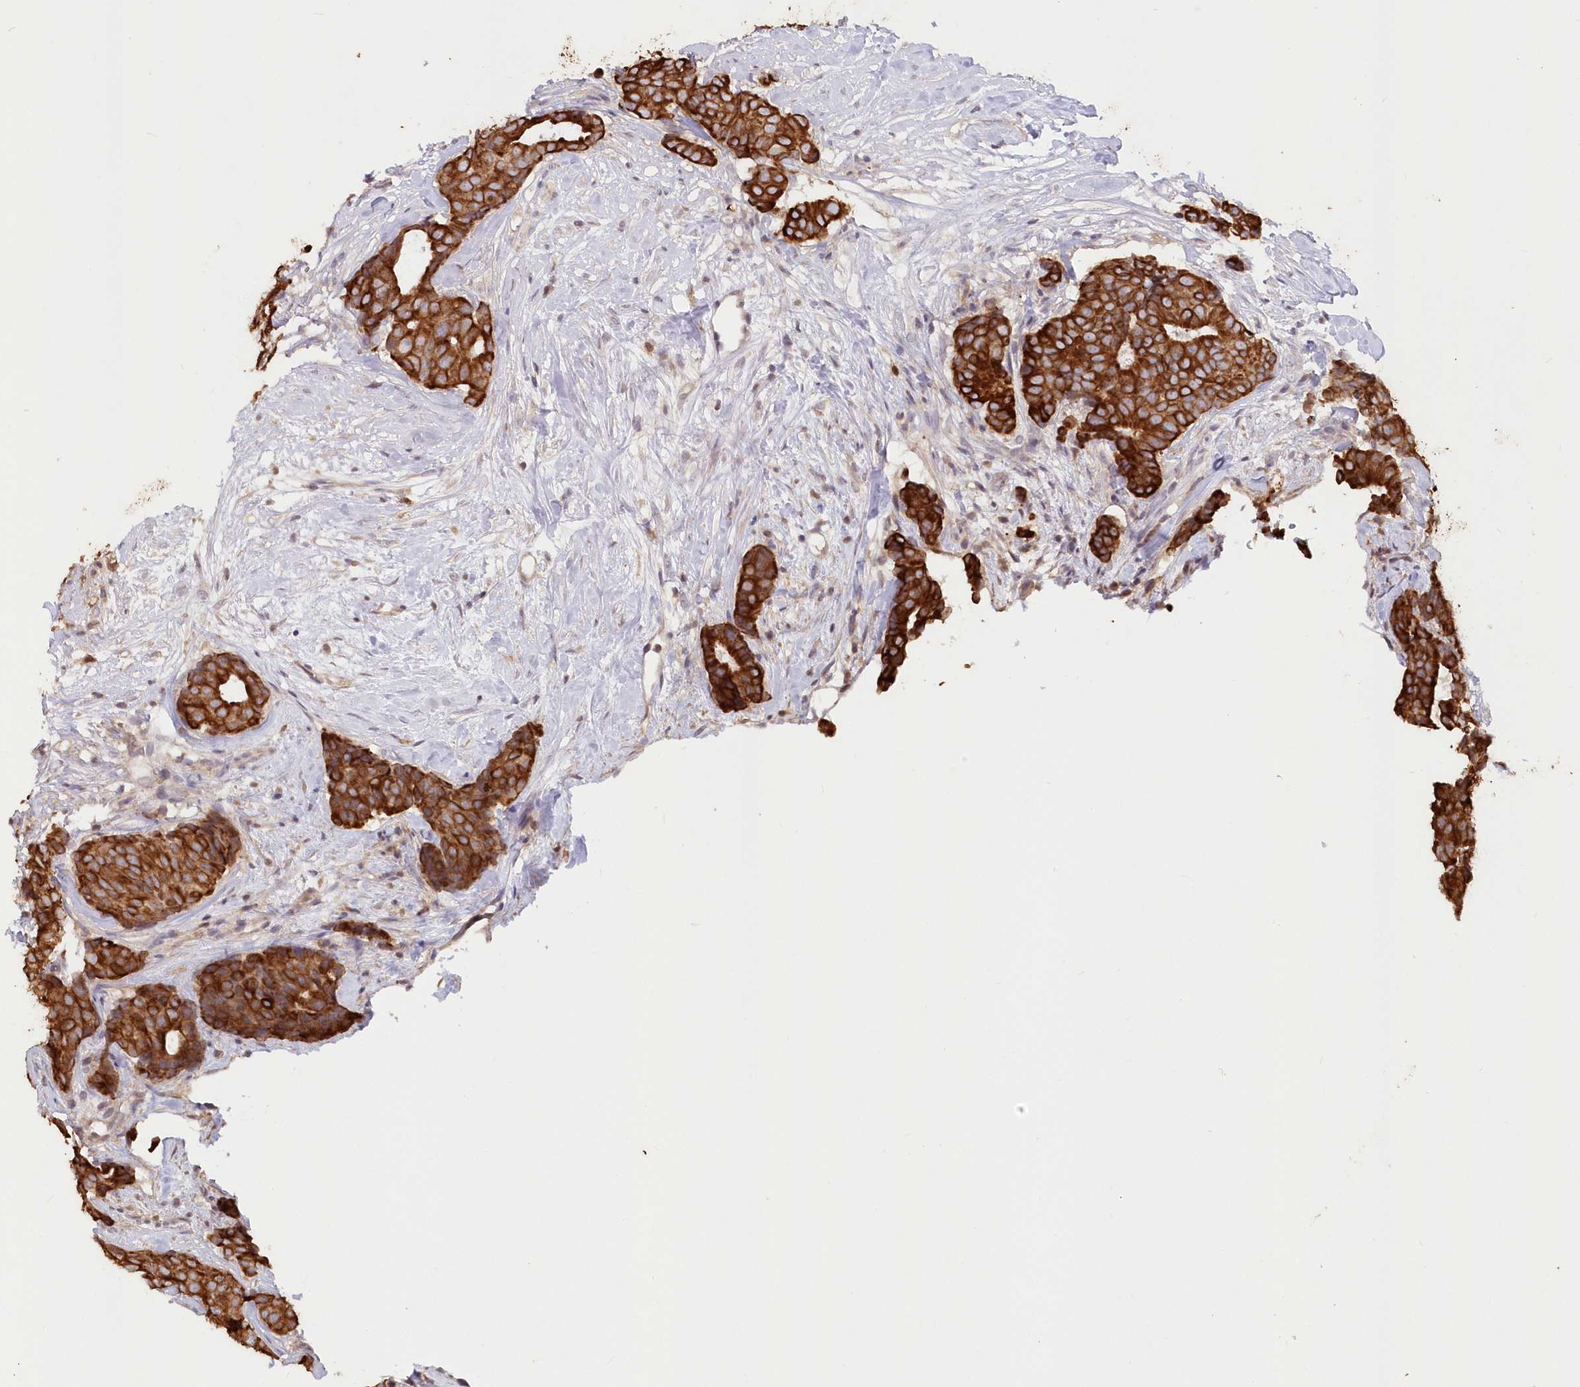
{"staining": {"intensity": "strong", "quantity": ">75%", "location": "cytoplasmic/membranous"}, "tissue": "breast cancer", "cell_type": "Tumor cells", "image_type": "cancer", "snomed": [{"axis": "morphology", "description": "Duct carcinoma"}, {"axis": "topography", "description": "Breast"}], "caption": "Protein staining of breast cancer (invasive ductal carcinoma) tissue shows strong cytoplasmic/membranous staining in approximately >75% of tumor cells. Immunohistochemistry (ihc) stains the protein in brown and the nuclei are stained blue.", "gene": "SNED1", "patient": {"sex": "female", "age": 75}}